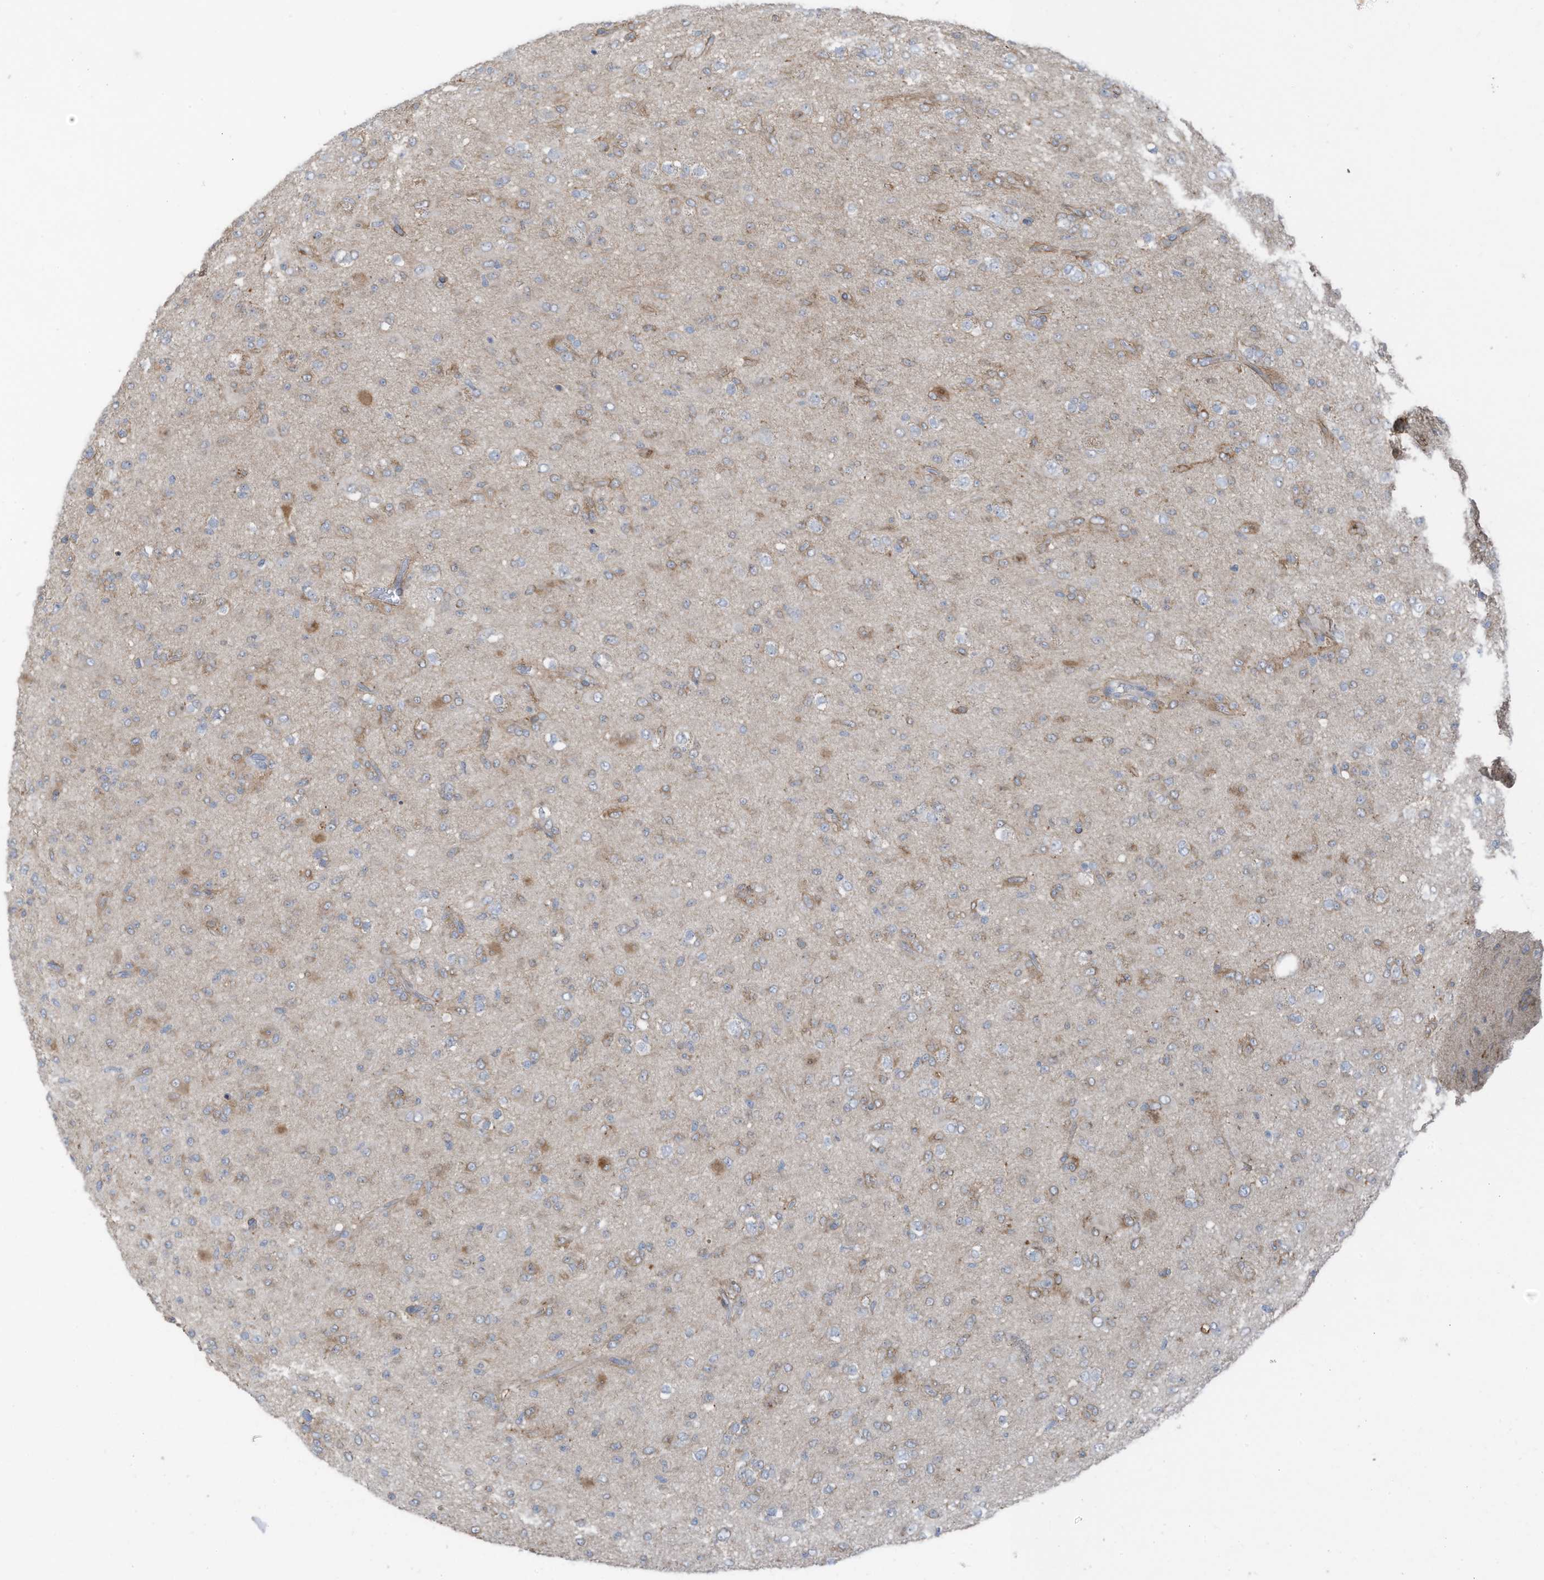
{"staining": {"intensity": "weak", "quantity": "<25%", "location": "cytoplasmic/membranous"}, "tissue": "glioma", "cell_type": "Tumor cells", "image_type": "cancer", "snomed": [{"axis": "morphology", "description": "Glioma, malignant, Low grade"}, {"axis": "topography", "description": "Brain"}], "caption": "A high-resolution micrograph shows IHC staining of malignant glioma (low-grade), which demonstrates no significant expression in tumor cells.", "gene": "ARHGEF33", "patient": {"sex": "male", "age": 65}}